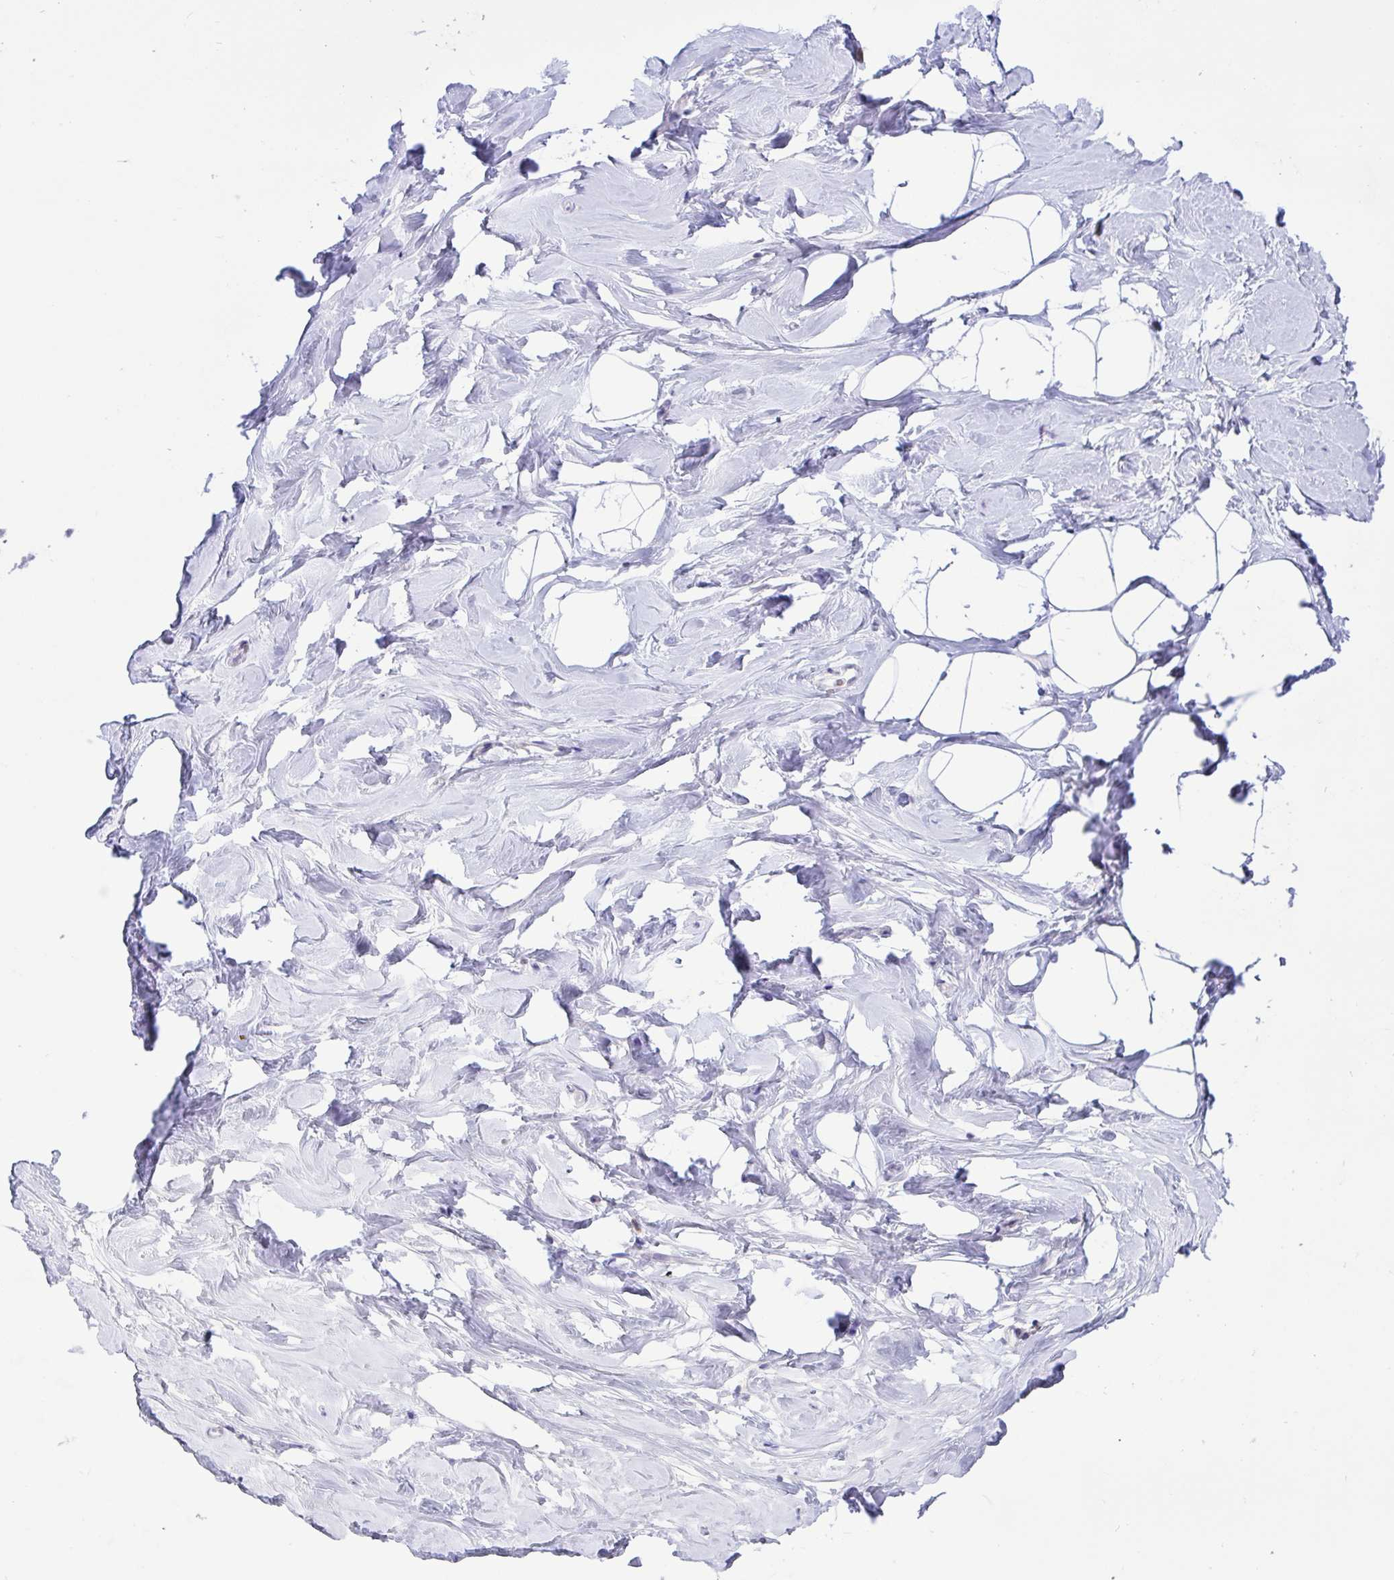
{"staining": {"intensity": "negative", "quantity": "none", "location": "none"}, "tissue": "breast", "cell_type": "Adipocytes", "image_type": "normal", "snomed": [{"axis": "morphology", "description": "Normal tissue, NOS"}, {"axis": "topography", "description": "Breast"}], "caption": "DAB (3,3'-diaminobenzidine) immunohistochemical staining of unremarkable human breast displays no significant expression in adipocytes.", "gene": "TMEM41A", "patient": {"sex": "female", "age": 32}}